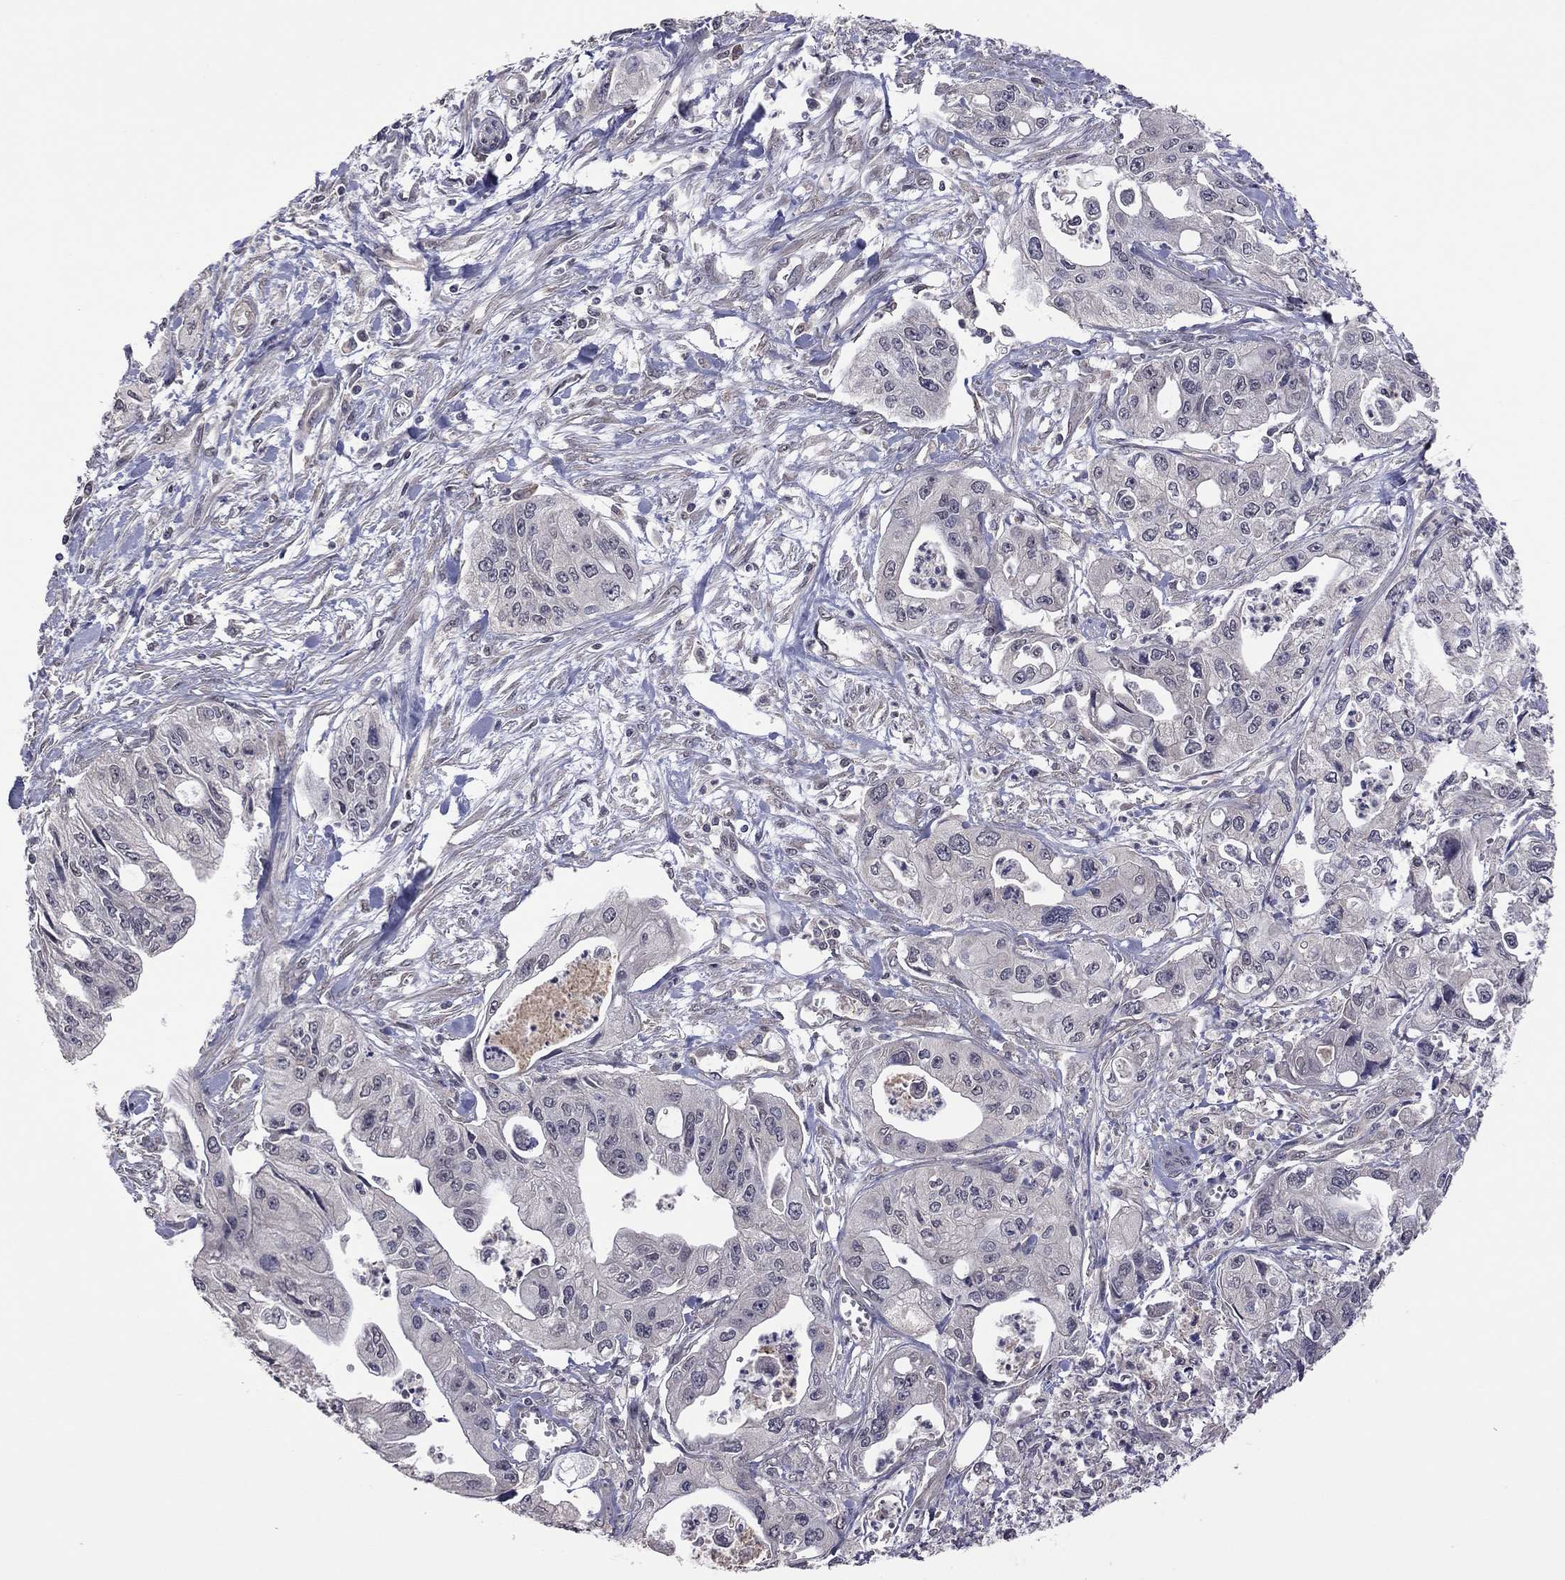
{"staining": {"intensity": "negative", "quantity": "none", "location": "none"}, "tissue": "pancreatic cancer", "cell_type": "Tumor cells", "image_type": "cancer", "snomed": [{"axis": "morphology", "description": "Adenocarcinoma, NOS"}, {"axis": "topography", "description": "Pancreas"}], "caption": "Protein analysis of pancreatic adenocarcinoma shows no significant positivity in tumor cells. Nuclei are stained in blue.", "gene": "TSNARE1", "patient": {"sex": "male", "age": 70}}